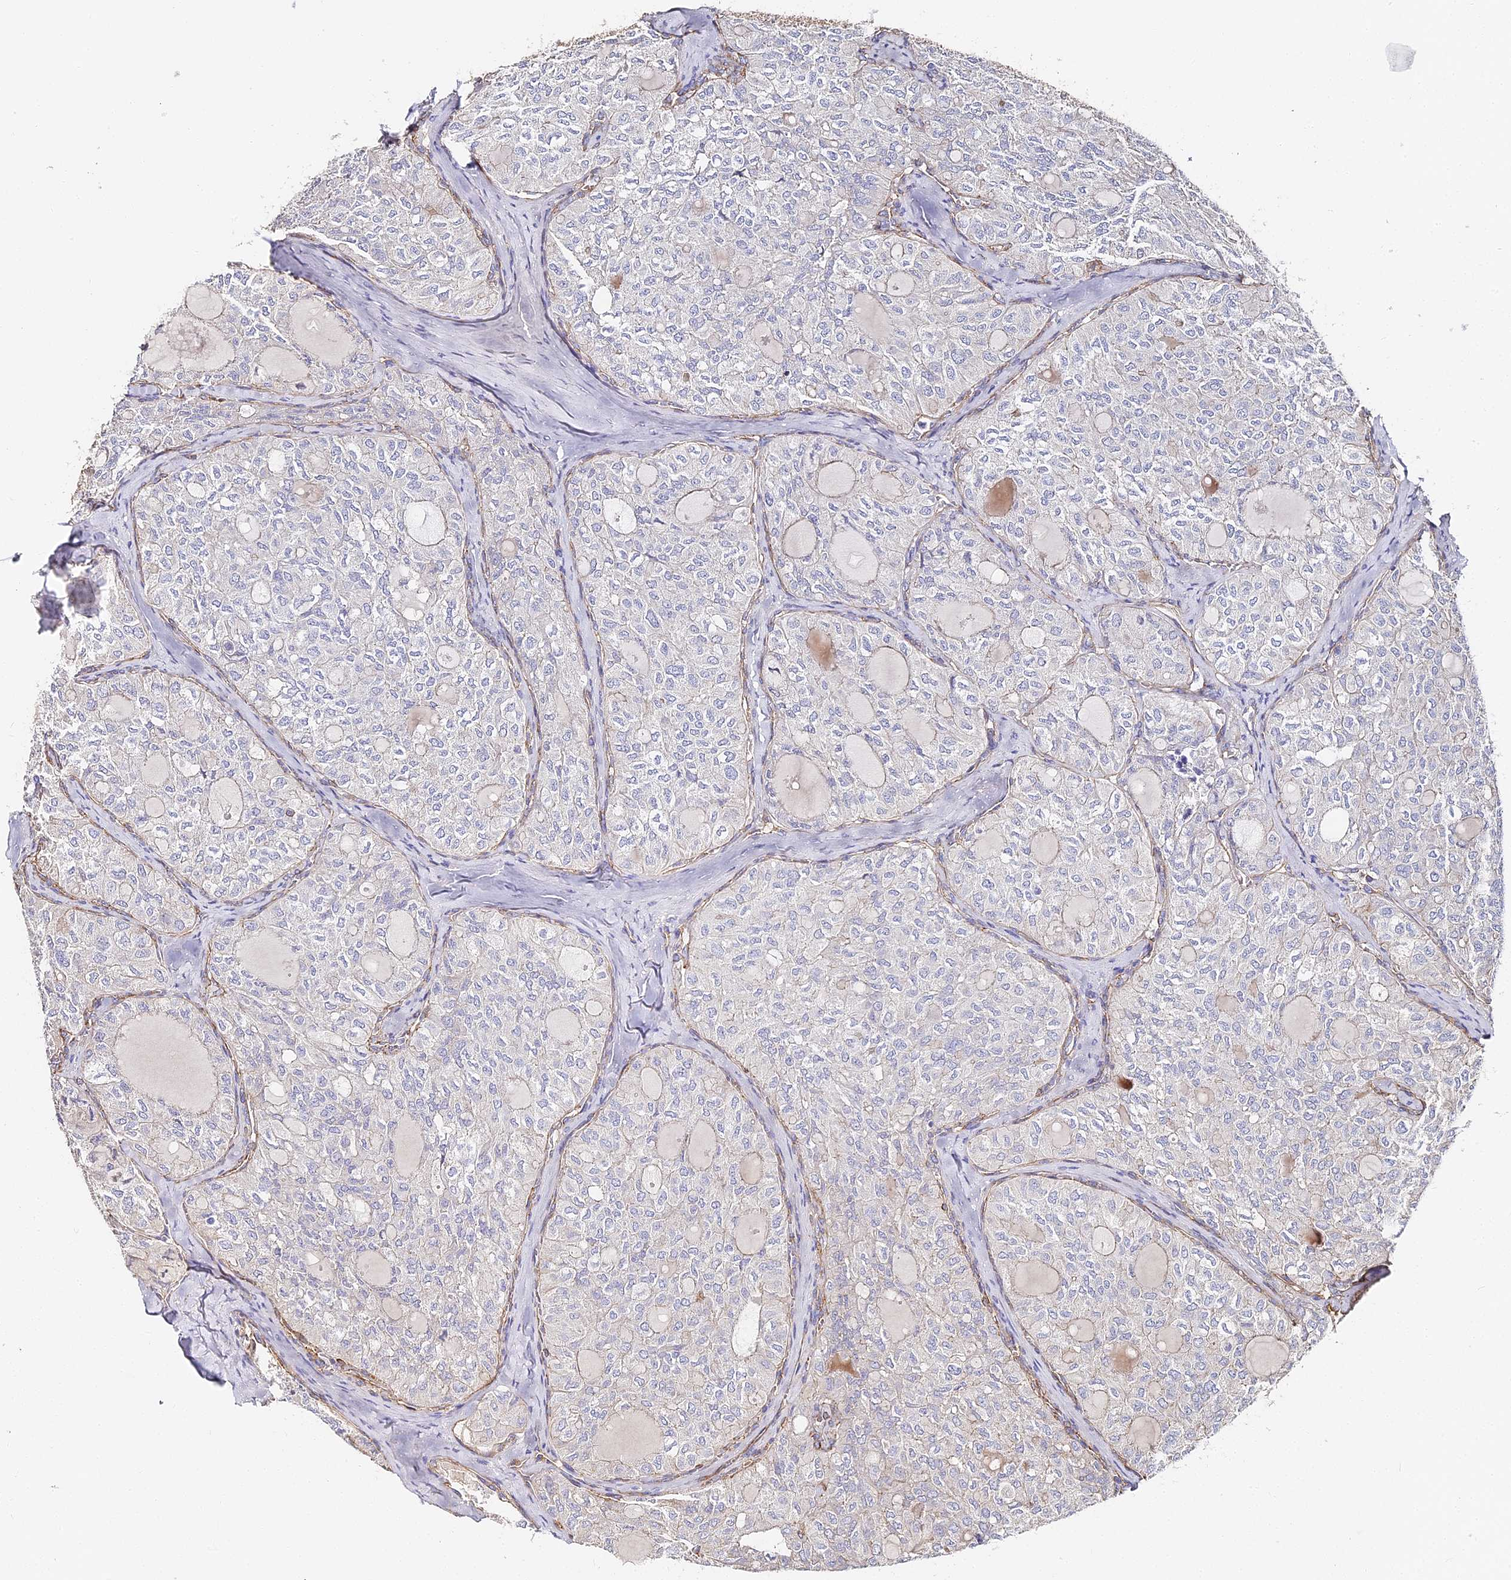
{"staining": {"intensity": "negative", "quantity": "none", "location": "none"}, "tissue": "thyroid cancer", "cell_type": "Tumor cells", "image_type": "cancer", "snomed": [{"axis": "morphology", "description": "Follicular adenoma carcinoma, NOS"}, {"axis": "topography", "description": "Thyroid gland"}], "caption": "Photomicrograph shows no protein staining in tumor cells of thyroid cancer (follicular adenoma carcinoma) tissue.", "gene": "CCDC30", "patient": {"sex": "male", "age": 75}}